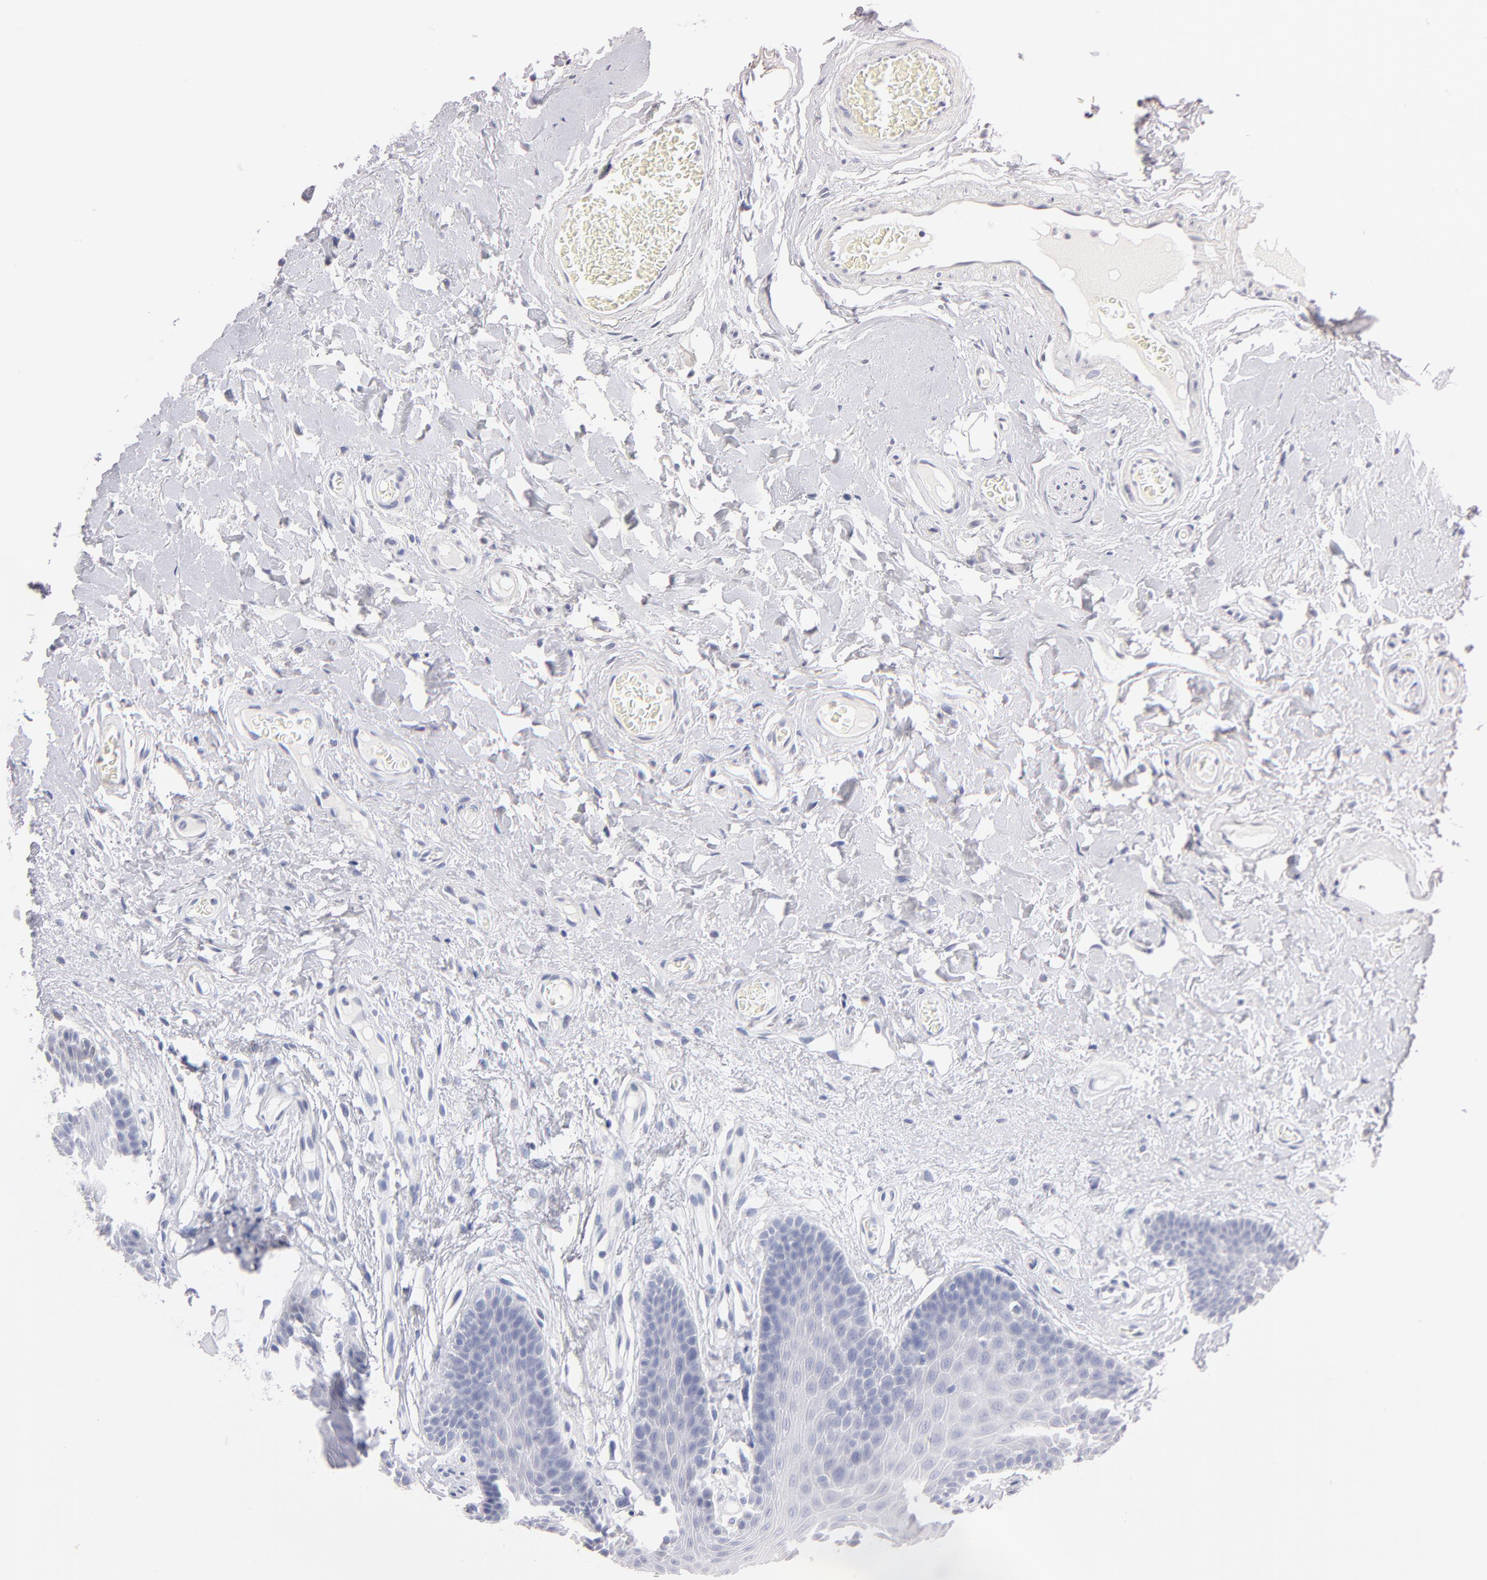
{"staining": {"intensity": "negative", "quantity": "none", "location": "none"}, "tissue": "oral mucosa", "cell_type": "Squamous epithelial cells", "image_type": "normal", "snomed": [{"axis": "morphology", "description": "Normal tissue, NOS"}, {"axis": "morphology", "description": "Squamous cell carcinoma, NOS"}, {"axis": "topography", "description": "Skeletal muscle"}, {"axis": "topography", "description": "Oral tissue"}, {"axis": "topography", "description": "Head-Neck"}], "caption": "High power microscopy micrograph of an immunohistochemistry (IHC) histopathology image of unremarkable oral mucosa, revealing no significant expression in squamous epithelial cells.", "gene": "KHNYN", "patient": {"sex": "male", "age": 71}}